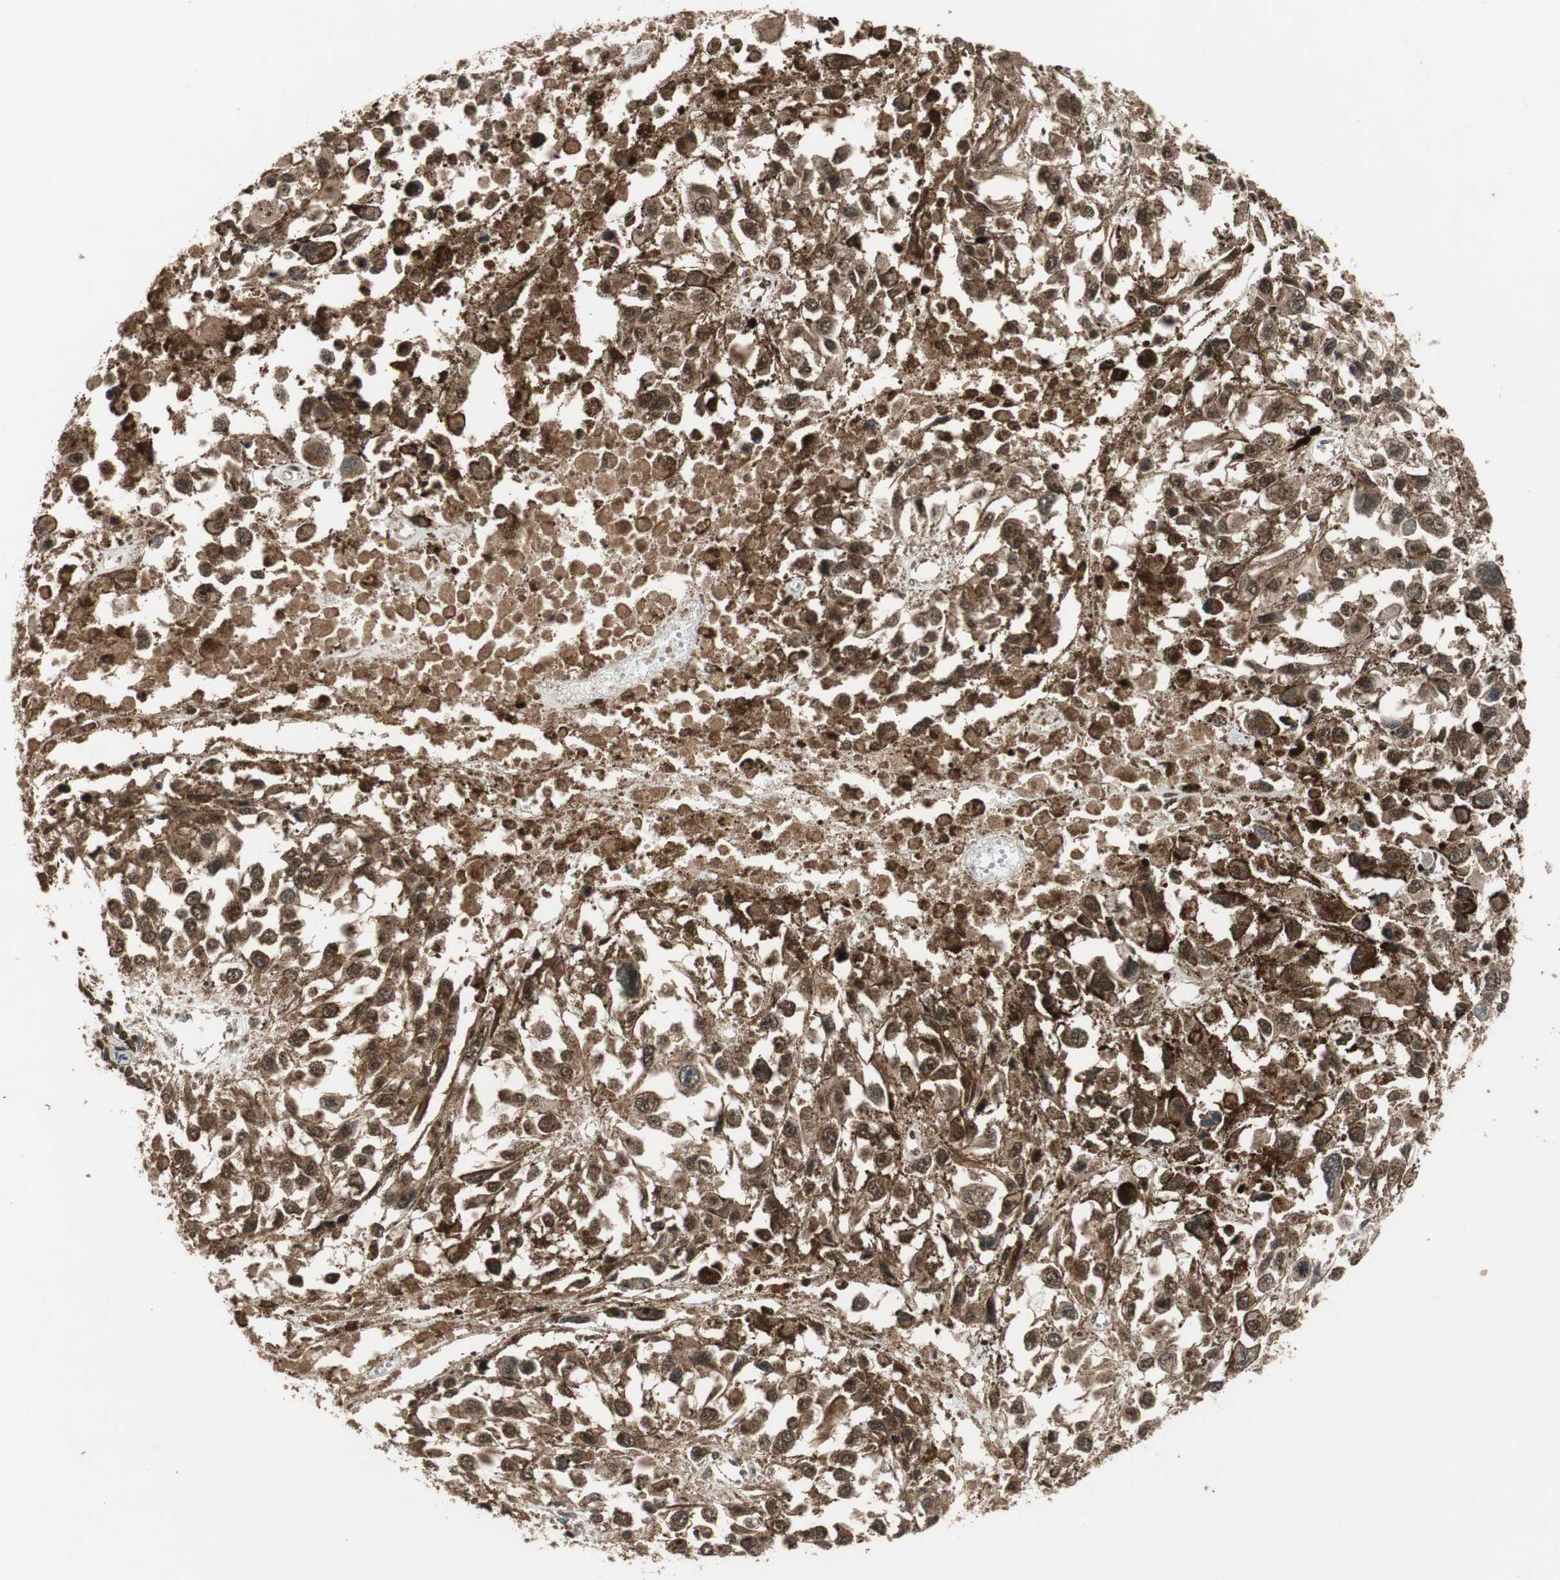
{"staining": {"intensity": "moderate", "quantity": ">75%", "location": "cytoplasmic/membranous,nuclear"}, "tissue": "melanoma", "cell_type": "Tumor cells", "image_type": "cancer", "snomed": [{"axis": "morphology", "description": "Malignant melanoma, Metastatic site"}, {"axis": "topography", "description": "Lymph node"}], "caption": "A photomicrograph of human melanoma stained for a protein displays moderate cytoplasmic/membranous and nuclear brown staining in tumor cells.", "gene": "TMEM230", "patient": {"sex": "male", "age": 59}}